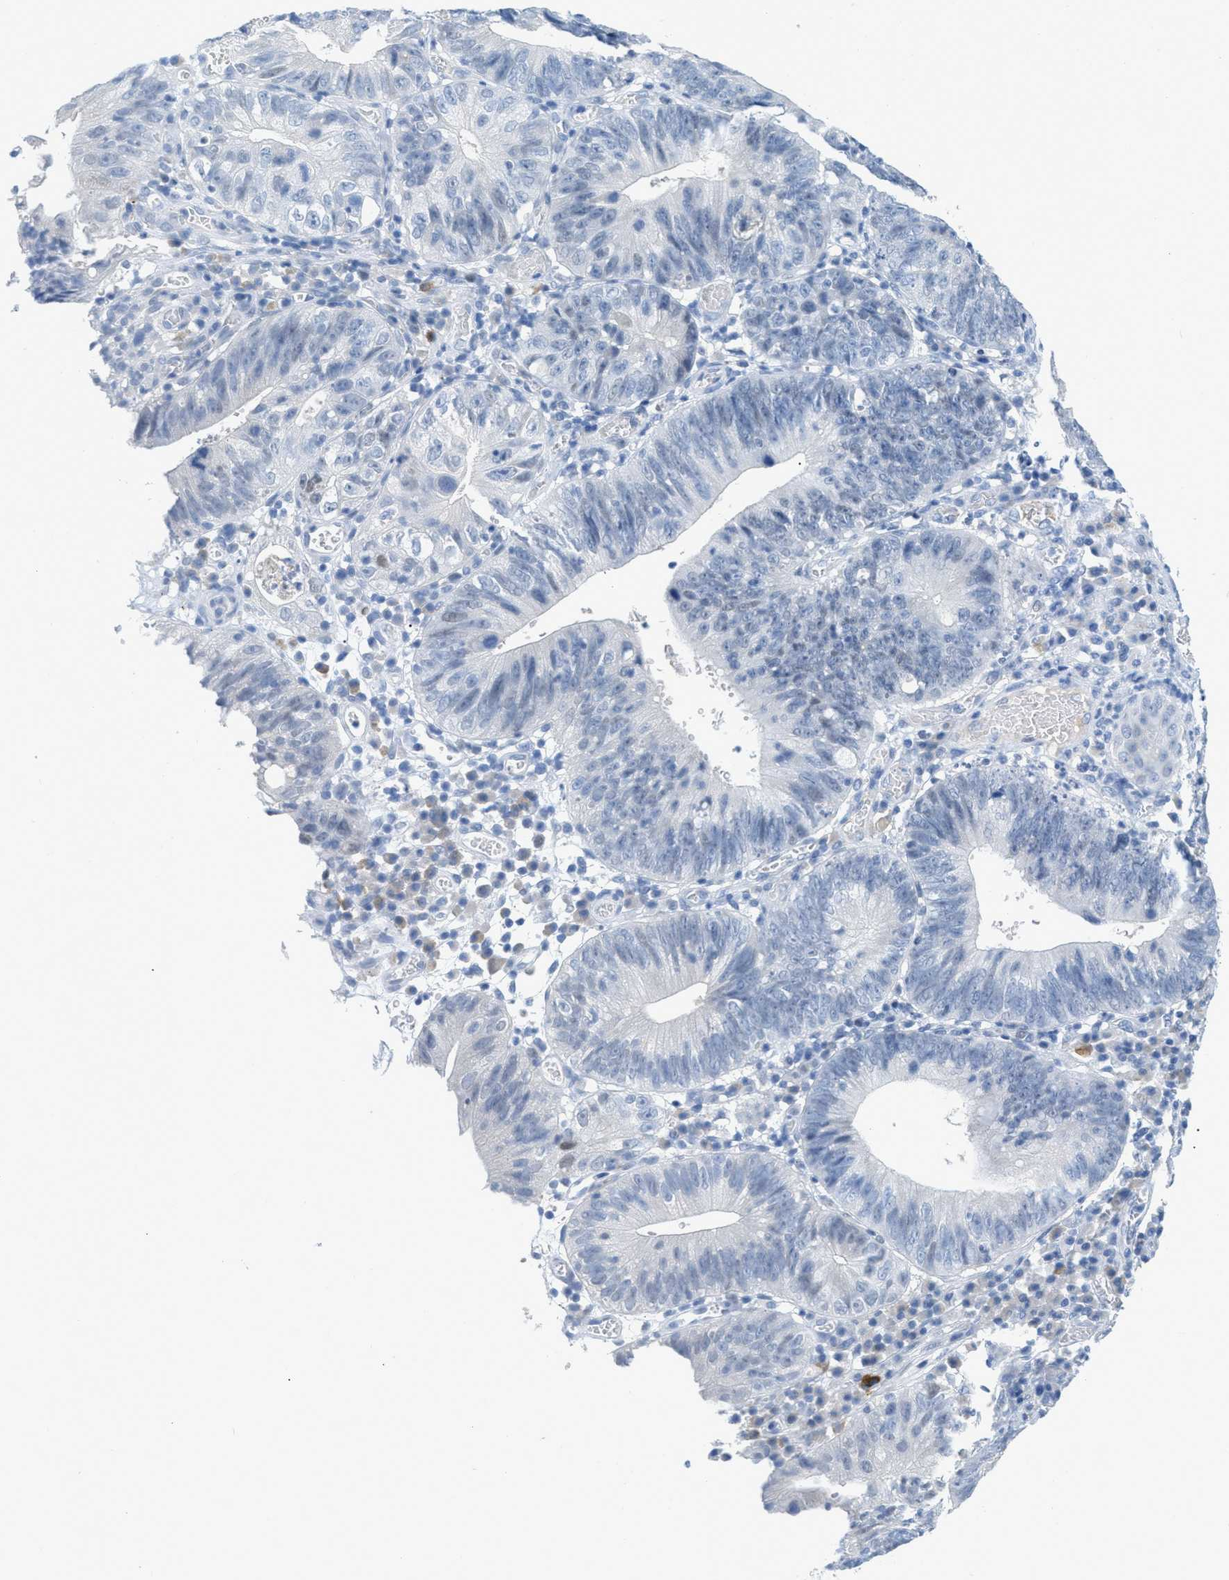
{"staining": {"intensity": "negative", "quantity": "none", "location": "none"}, "tissue": "stomach cancer", "cell_type": "Tumor cells", "image_type": "cancer", "snomed": [{"axis": "morphology", "description": "Adenocarcinoma, NOS"}, {"axis": "topography", "description": "Stomach"}], "caption": "IHC micrograph of human stomach adenocarcinoma stained for a protein (brown), which demonstrates no expression in tumor cells. The staining was performed using DAB (3,3'-diaminobenzidine) to visualize the protein expression in brown, while the nuclei were stained in blue with hematoxylin (Magnification: 20x).", "gene": "HSF2", "patient": {"sex": "male", "age": 59}}